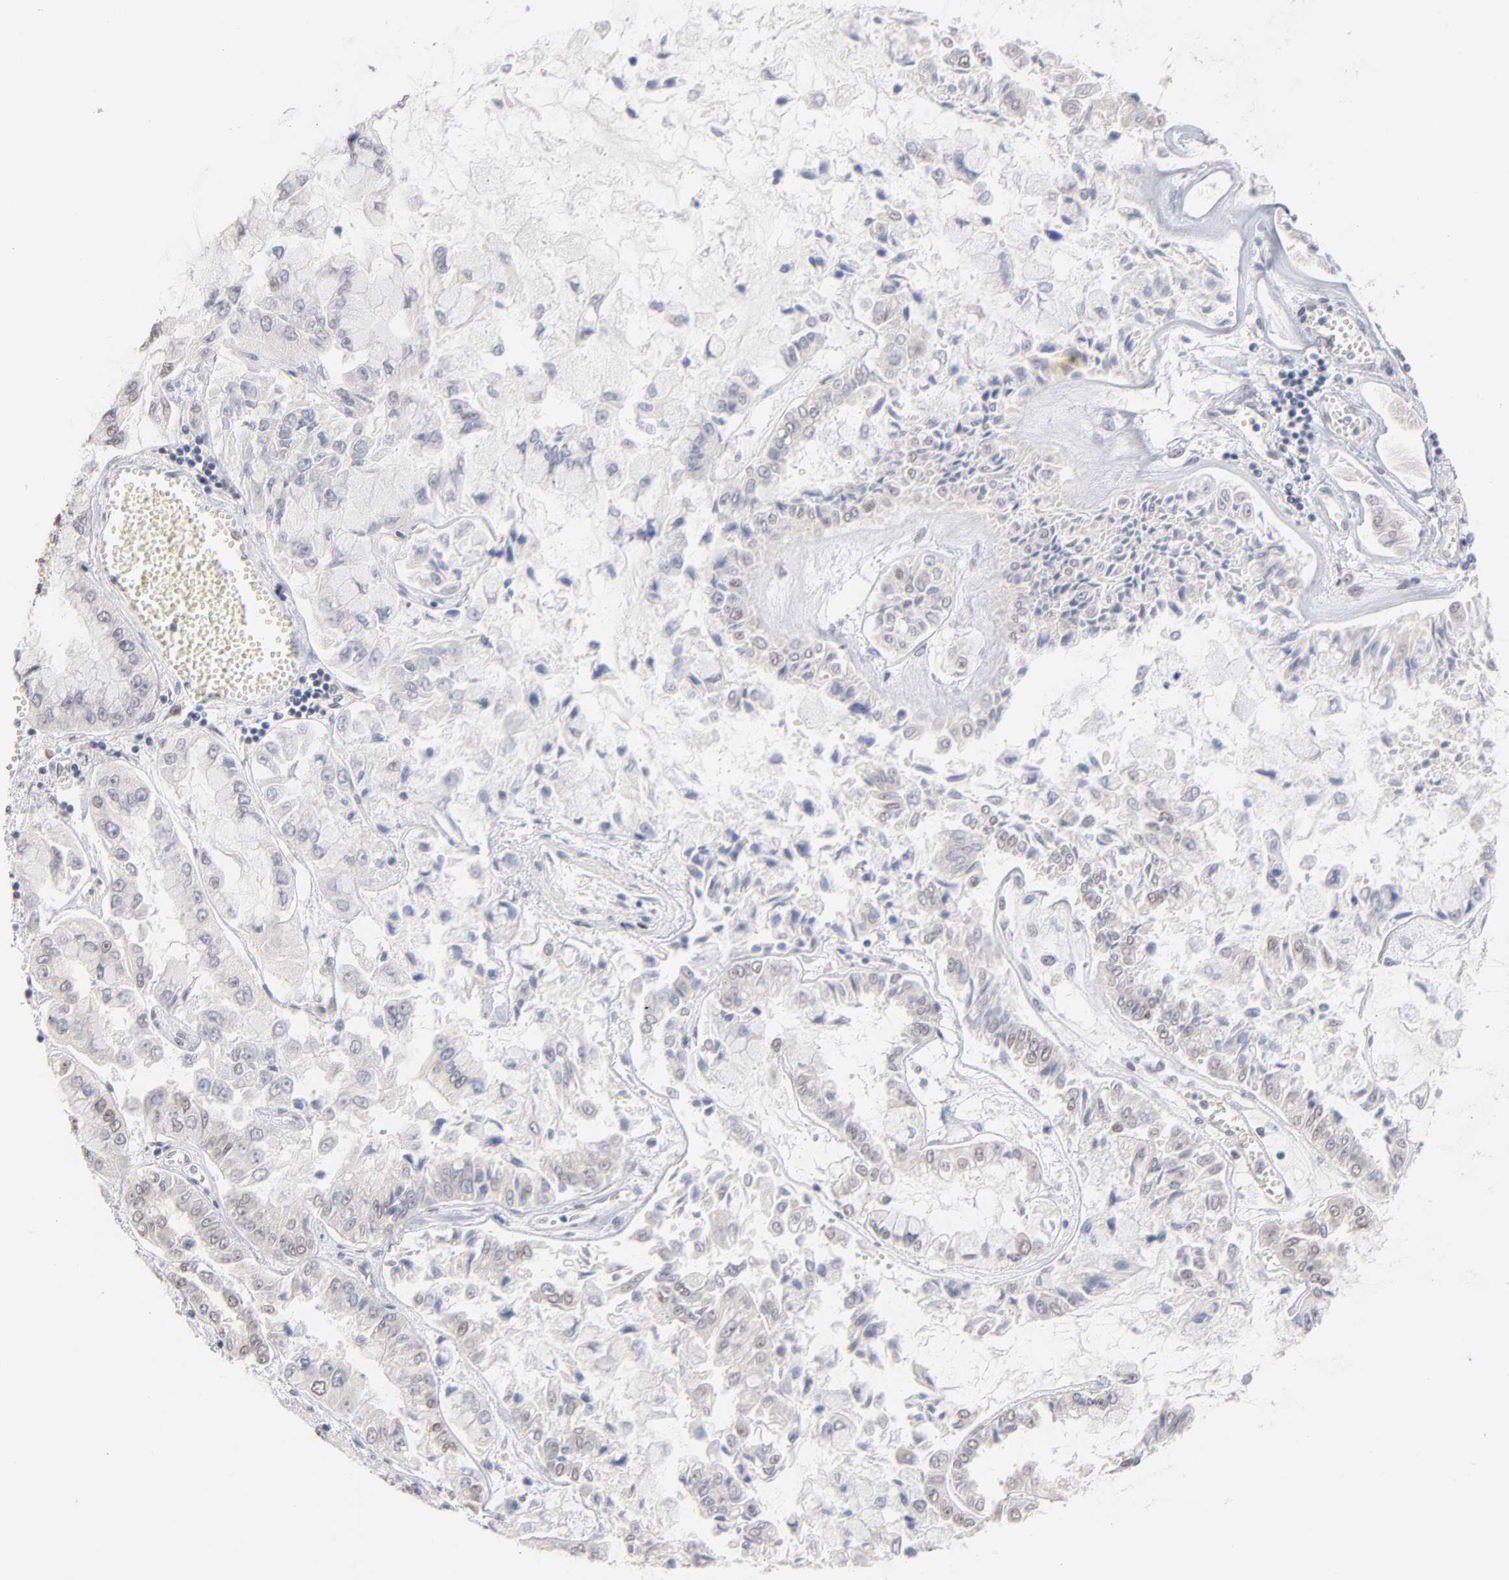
{"staining": {"intensity": "negative", "quantity": "none", "location": "none"}, "tissue": "liver cancer", "cell_type": "Tumor cells", "image_type": "cancer", "snomed": [{"axis": "morphology", "description": "Cholangiocarcinoma"}, {"axis": "topography", "description": "Liver"}], "caption": "This histopathology image is of cholangiocarcinoma (liver) stained with immunohistochemistry to label a protein in brown with the nuclei are counter-stained blue. There is no positivity in tumor cells.", "gene": "MBIP", "patient": {"sex": "female", "age": 79}}